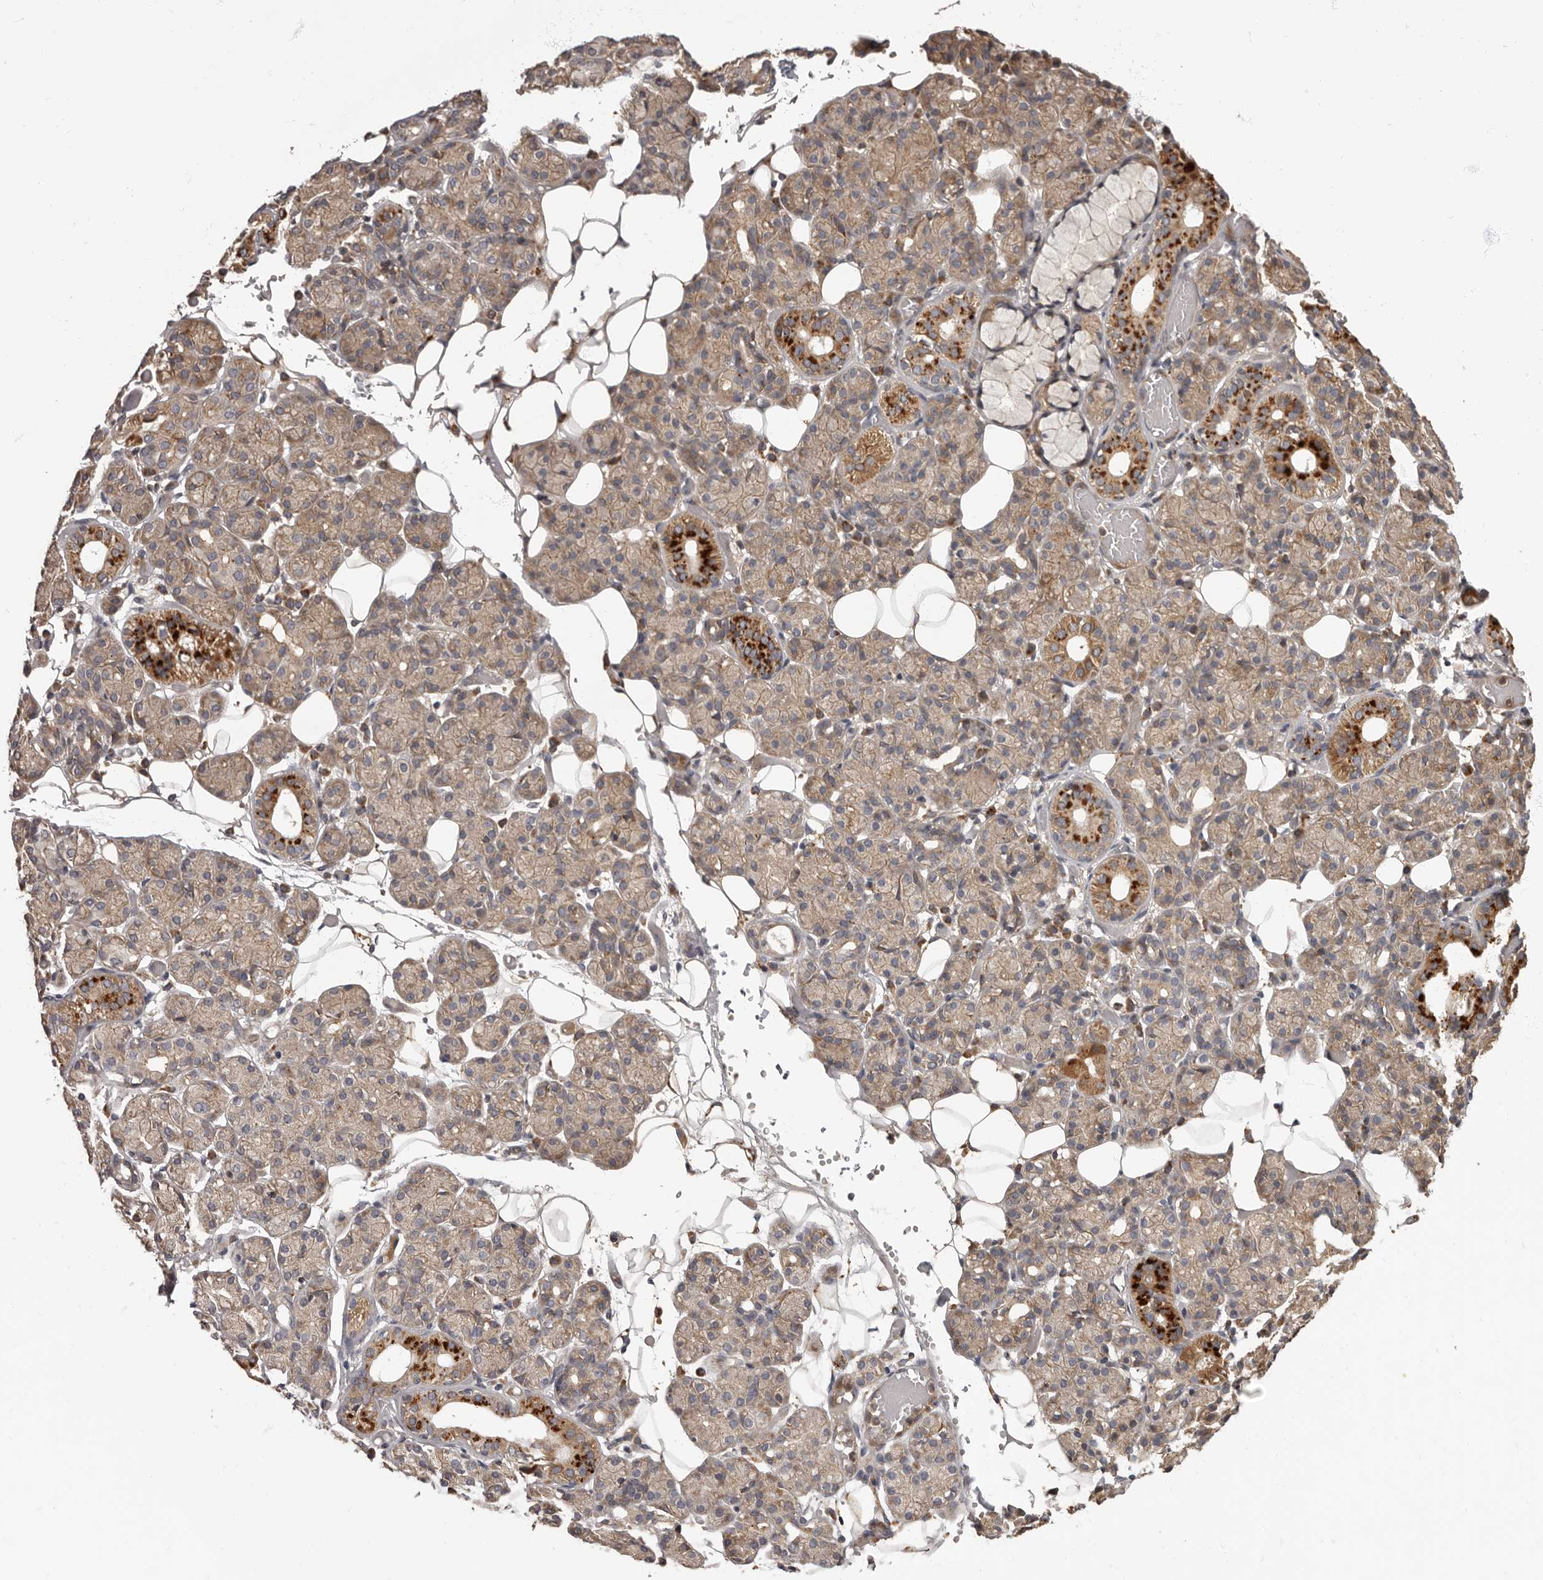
{"staining": {"intensity": "moderate", "quantity": "25%-75%", "location": "cytoplasmic/membranous"}, "tissue": "salivary gland", "cell_type": "Glandular cells", "image_type": "normal", "snomed": [{"axis": "morphology", "description": "Normal tissue, NOS"}, {"axis": "topography", "description": "Salivary gland"}], "caption": "Protein analysis of normal salivary gland exhibits moderate cytoplasmic/membranous staining in about 25%-75% of glandular cells.", "gene": "ADCY2", "patient": {"sex": "male", "age": 63}}